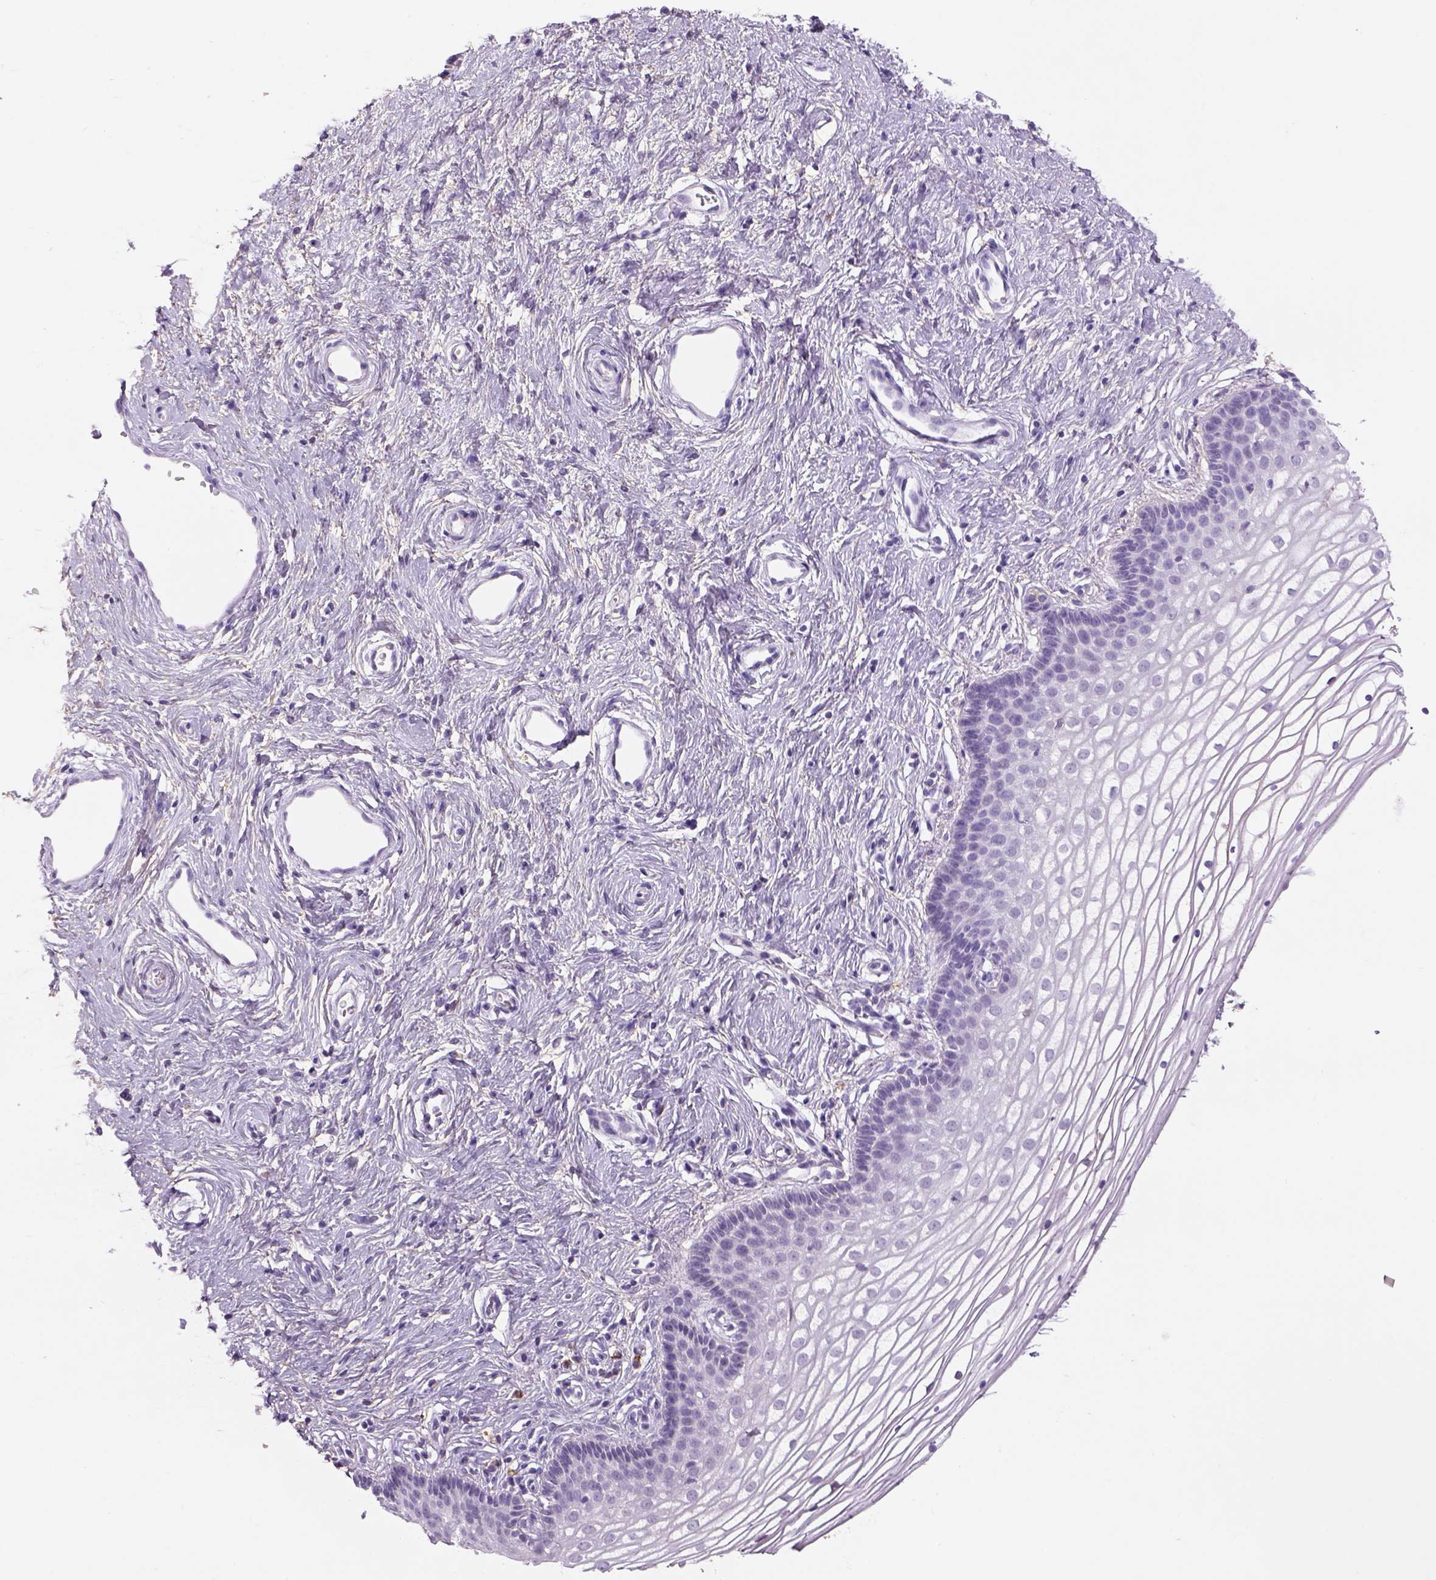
{"staining": {"intensity": "negative", "quantity": "none", "location": "none"}, "tissue": "vagina", "cell_type": "Squamous epithelial cells", "image_type": "normal", "snomed": [{"axis": "morphology", "description": "Normal tissue, NOS"}, {"axis": "topography", "description": "Vagina"}], "caption": "IHC micrograph of benign vagina stained for a protein (brown), which reveals no expression in squamous epithelial cells. The staining is performed using DAB (3,3'-diaminobenzidine) brown chromogen with nuclei counter-stained in using hematoxylin.", "gene": "NAALAD2", "patient": {"sex": "female", "age": 36}}